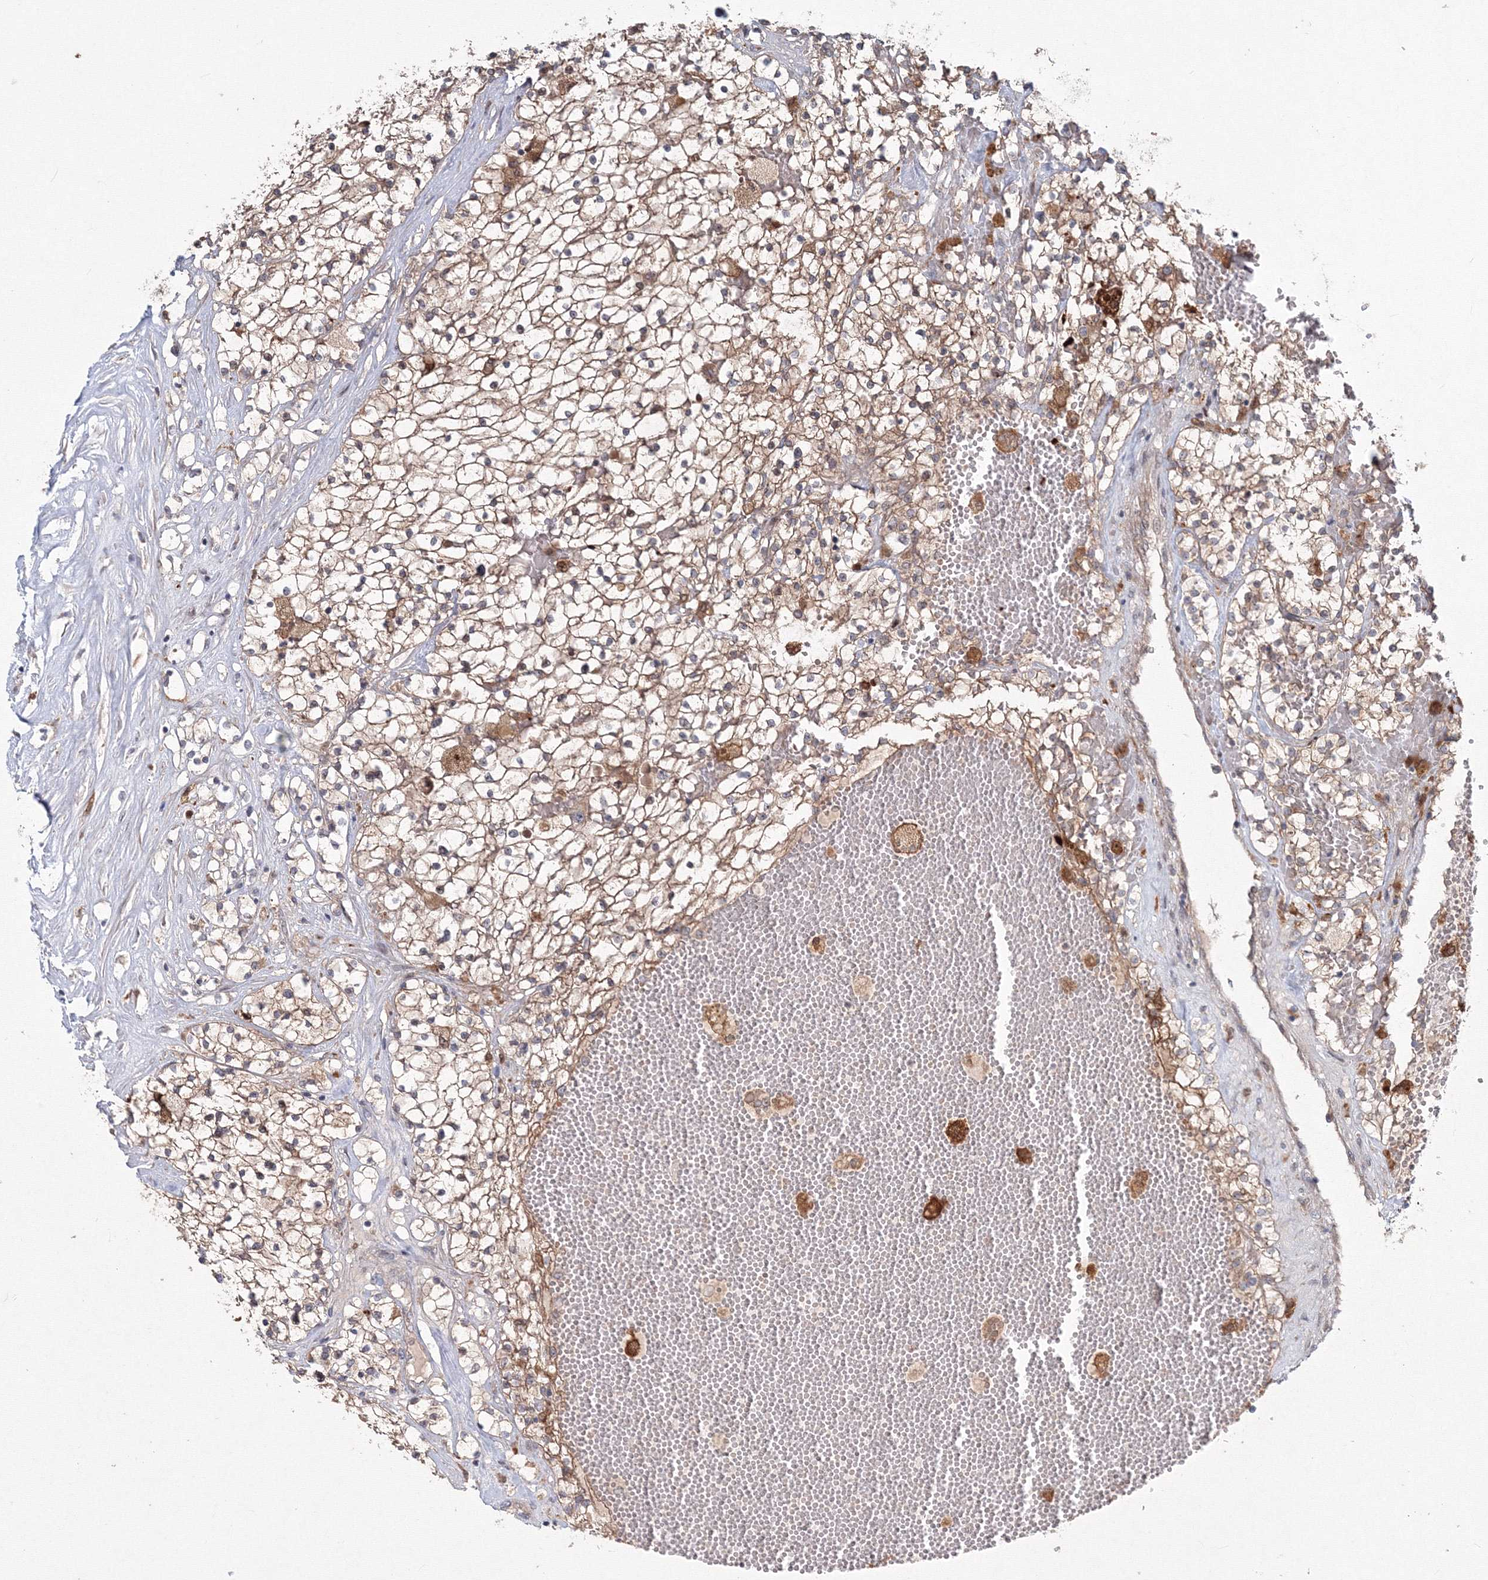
{"staining": {"intensity": "moderate", "quantity": ">75%", "location": "cytoplasmic/membranous"}, "tissue": "renal cancer", "cell_type": "Tumor cells", "image_type": "cancer", "snomed": [{"axis": "morphology", "description": "Normal tissue, NOS"}, {"axis": "morphology", "description": "Adenocarcinoma, NOS"}, {"axis": "topography", "description": "Kidney"}], "caption": "A brown stain highlights moderate cytoplasmic/membranous expression of a protein in renal cancer tumor cells.", "gene": "MKRN2", "patient": {"sex": "male", "age": 68}}